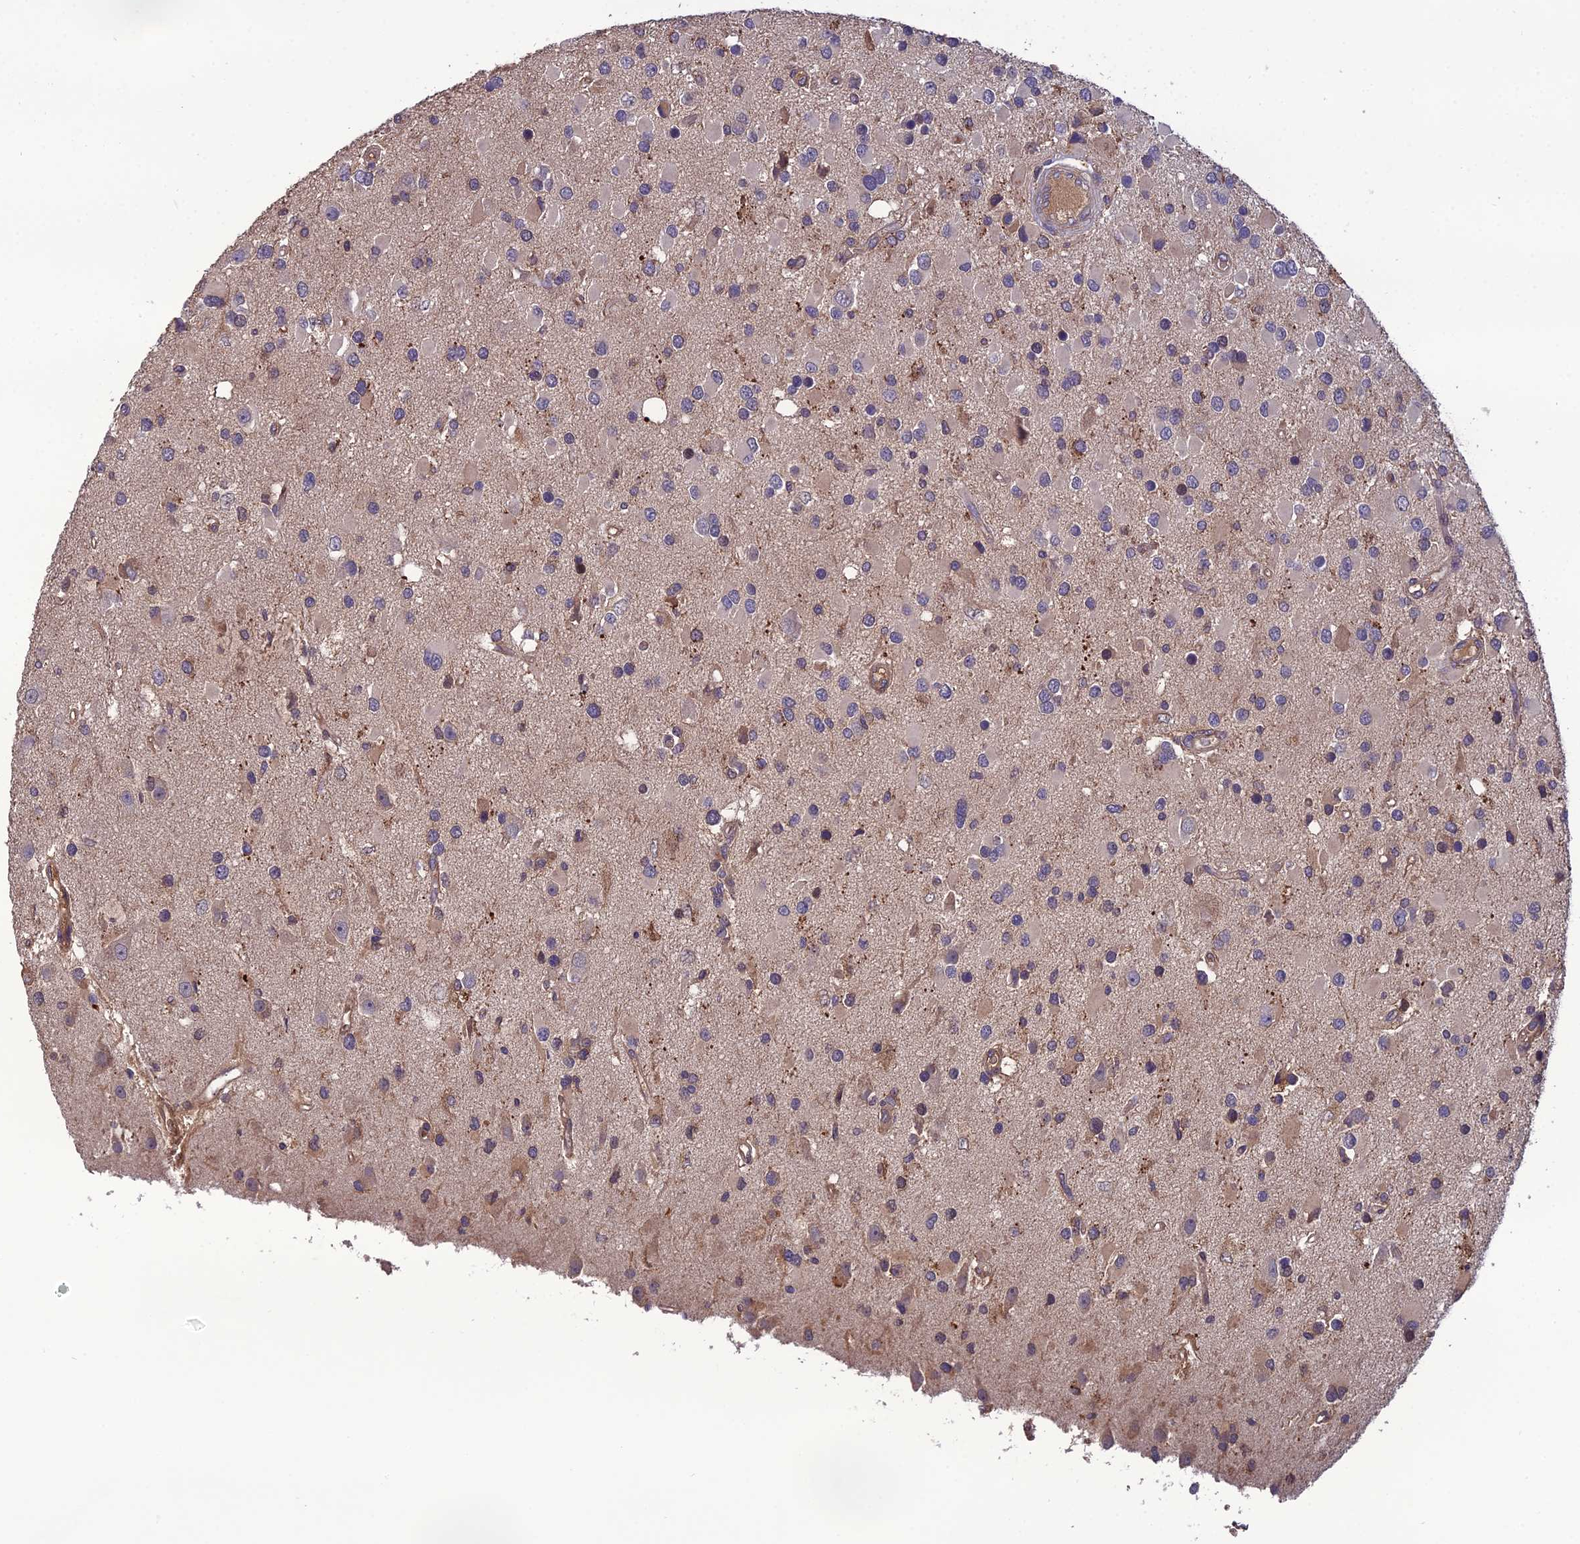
{"staining": {"intensity": "negative", "quantity": "none", "location": "none"}, "tissue": "glioma", "cell_type": "Tumor cells", "image_type": "cancer", "snomed": [{"axis": "morphology", "description": "Glioma, malignant, High grade"}, {"axis": "topography", "description": "Brain"}], "caption": "This is an IHC image of human glioma. There is no expression in tumor cells.", "gene": "GALR2", "patient": {"sex": "male", "age": 53}}